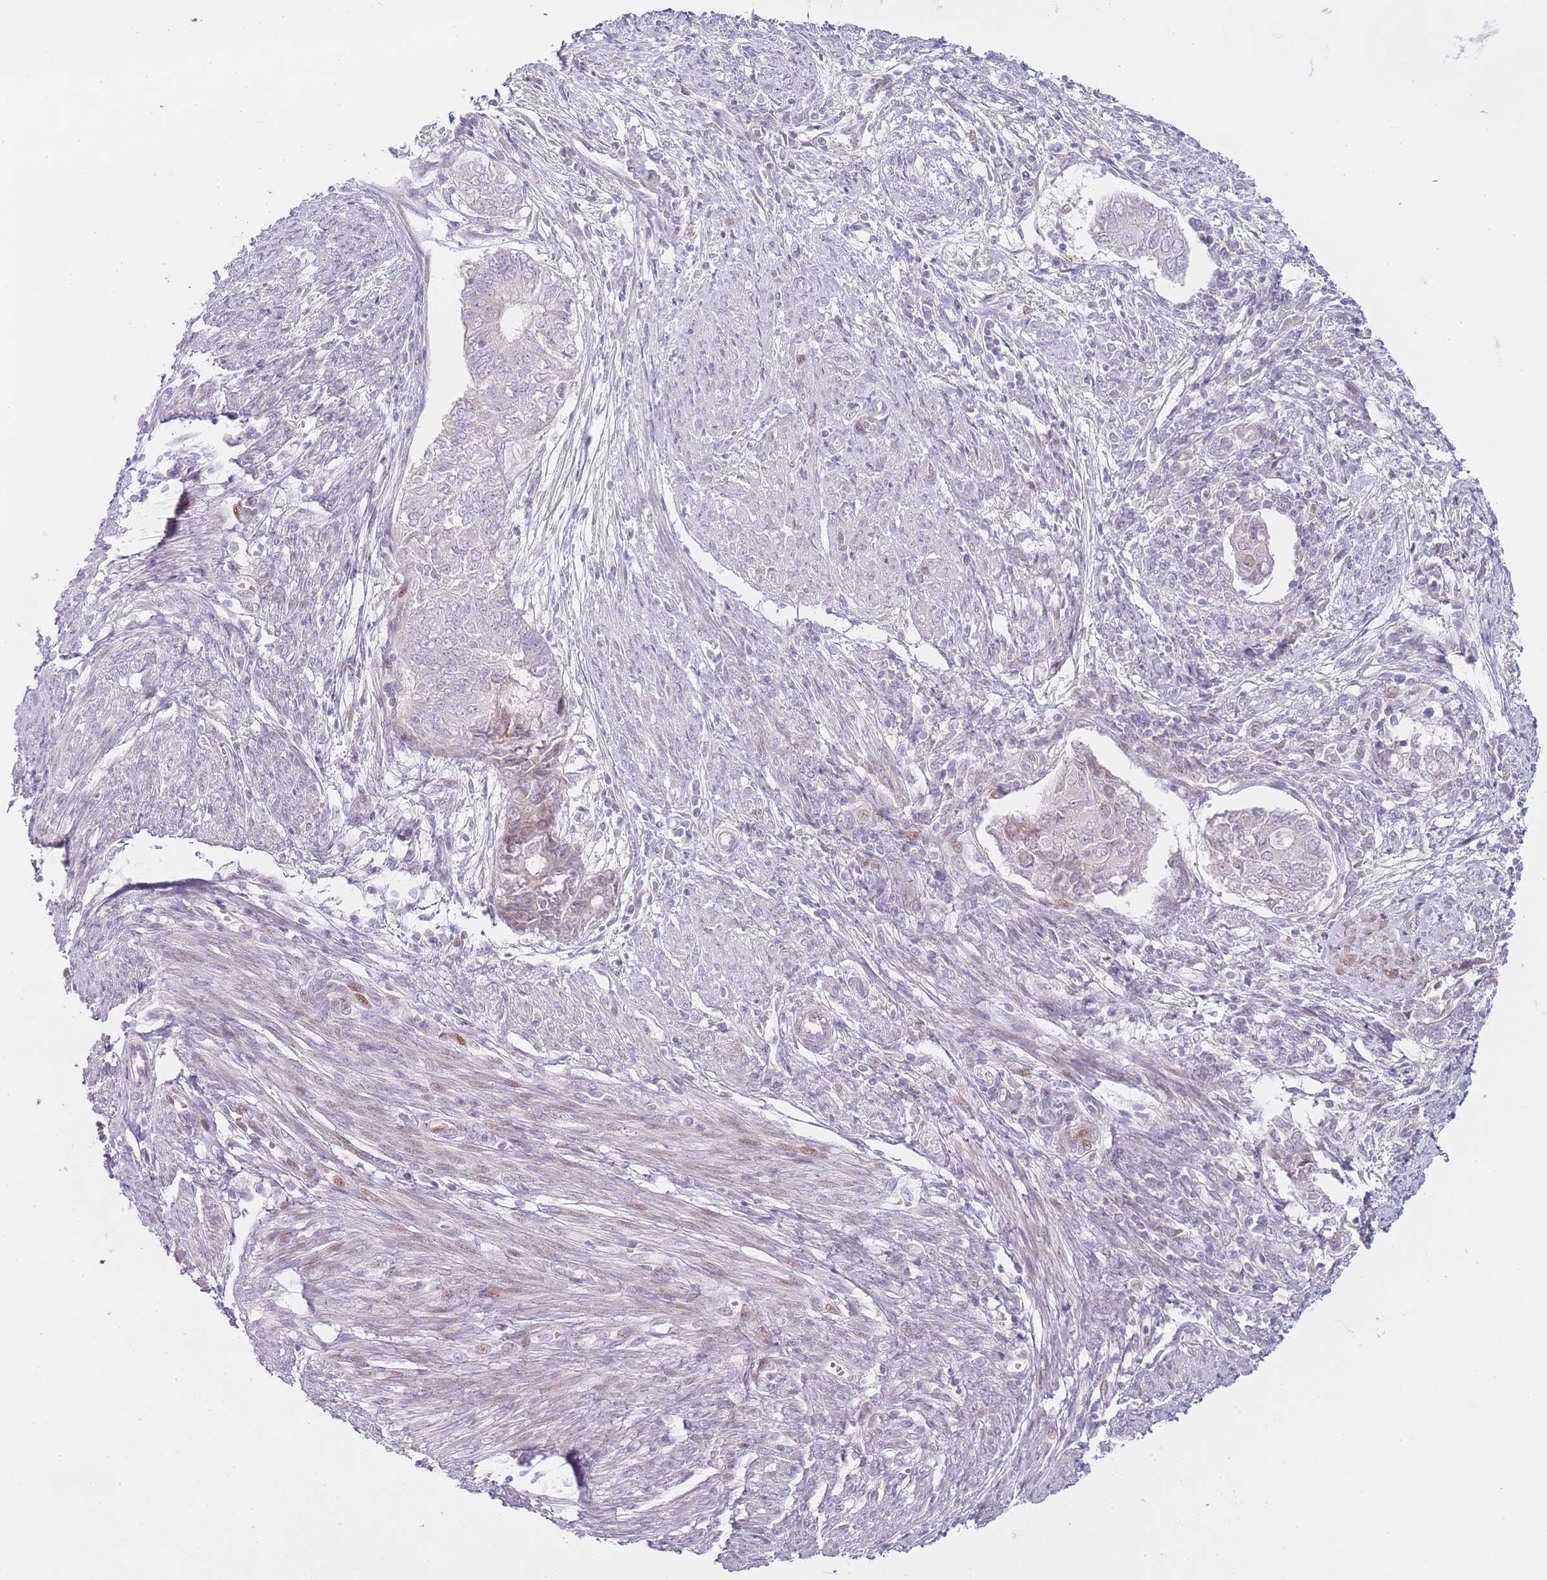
{"staining": {"intensity": "negative", "quantity": "none", "location": "none"}, "tissue": "endometrial cancer", "cell_type": "Tumor cells", "image_type": "cancer", "snomed": [{"axis": "morphology", "description": "Adenocarcinoma, NOS"}, {"axis": "topography", "description": "Endometrium"}], "caption": "A photomicrograph of adenocarcinoma (endometrial) stained for a protein shows no brown staining in tumor cells.", "gene": "OGG1", "patient": {"sex": "female", "age": 62}}